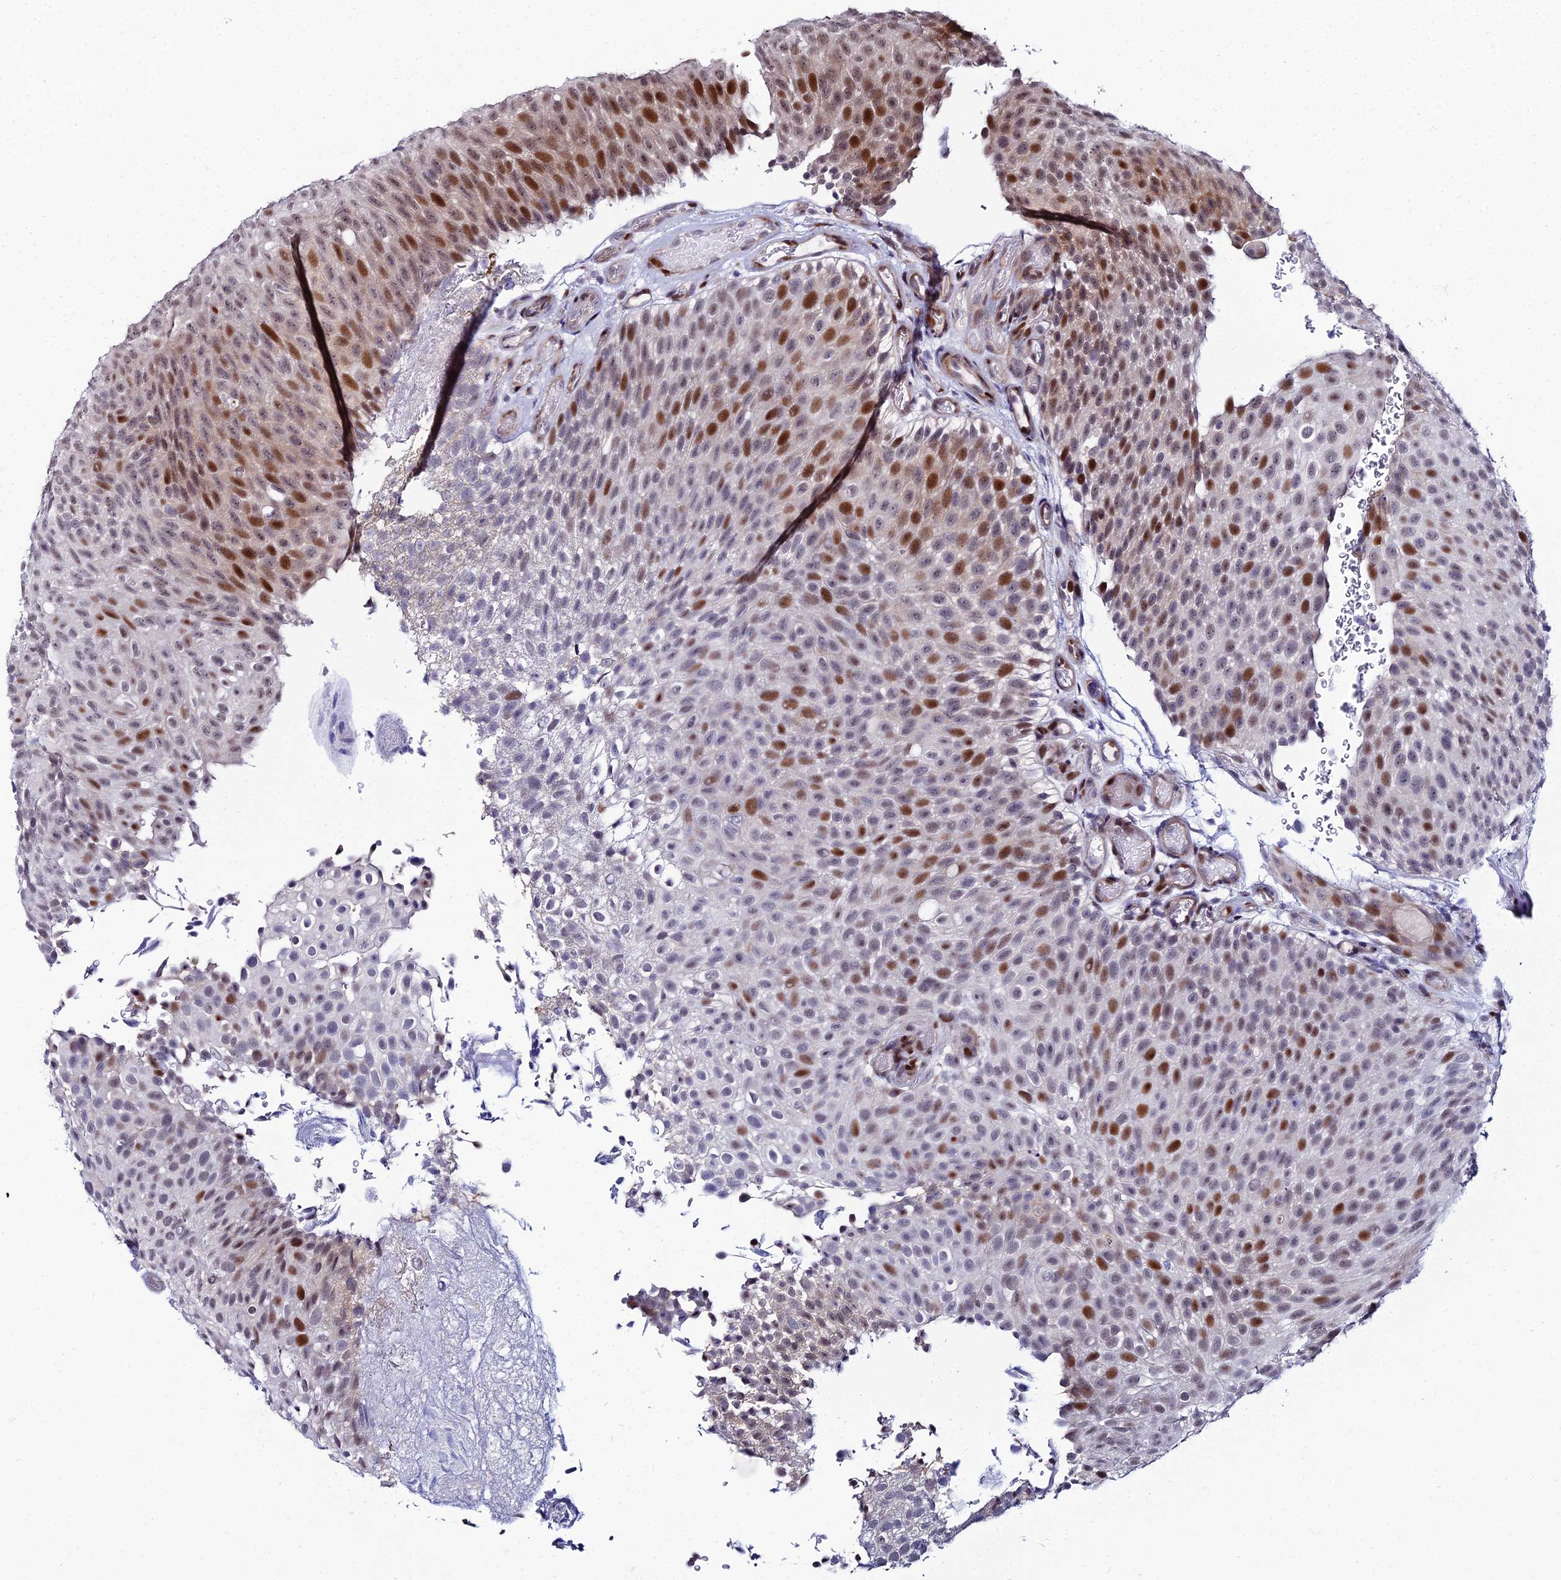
{"staining": {"intensity": "moderate", "quantity": "25%-75%", "location": "nuclear"}, "tissue": "urothelial cancer", "cell_type": "Tumor cells", "image_type": "cancer", "snomed": [{"axis": "morphology", "description": "Urothelial carcinoma, Low grade"}, {"axis": "topography", "description": "Urinary bladder"}], "caption": "Immunohistochemistry (IHC) (DAB) staining of urothelial cancer displays moderate nuclear protein expression in about 25%-75% of tumor cells.", "gene": "ZNF668", "patient": {"sex": "male", "age": 78}}